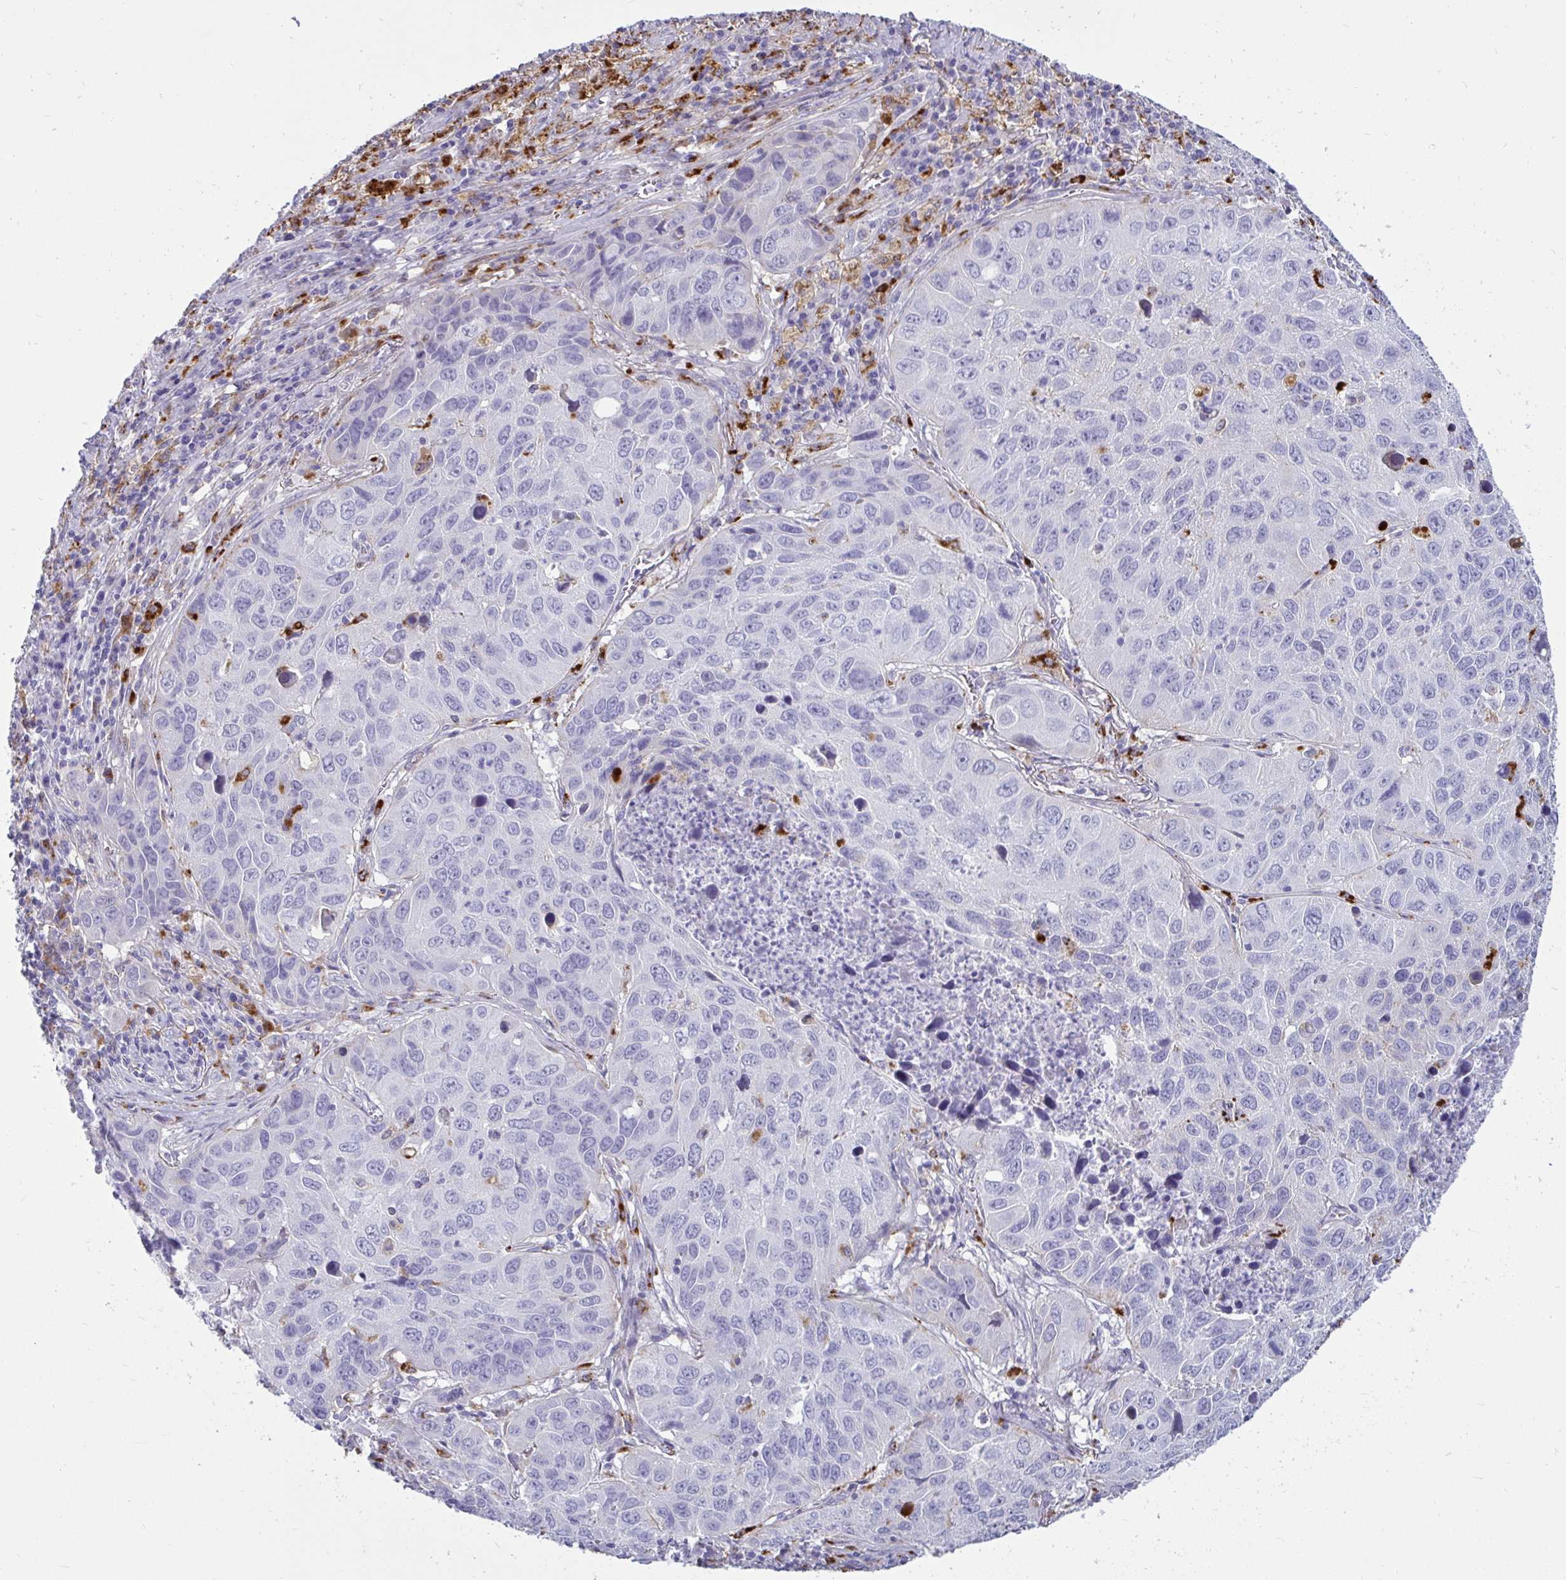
{"staining": {"intensity": "negative", "quantity": "none", "location": "none"}, "tissue": "lung cancer", "cell_type": "Tumor cells", "image_type": "cancer", "snomed": [{"axis": "morphology", "description": "Squamous cell carcinoma, NOS"}, {"axis": "topography", "description": "Lung"}], "caption": "There is no significant expression in tumor cells of lung cancer (squamous cell carcinoma).", "gene": "CTSZ", "patient": {"sex": "female", "age": 61}}